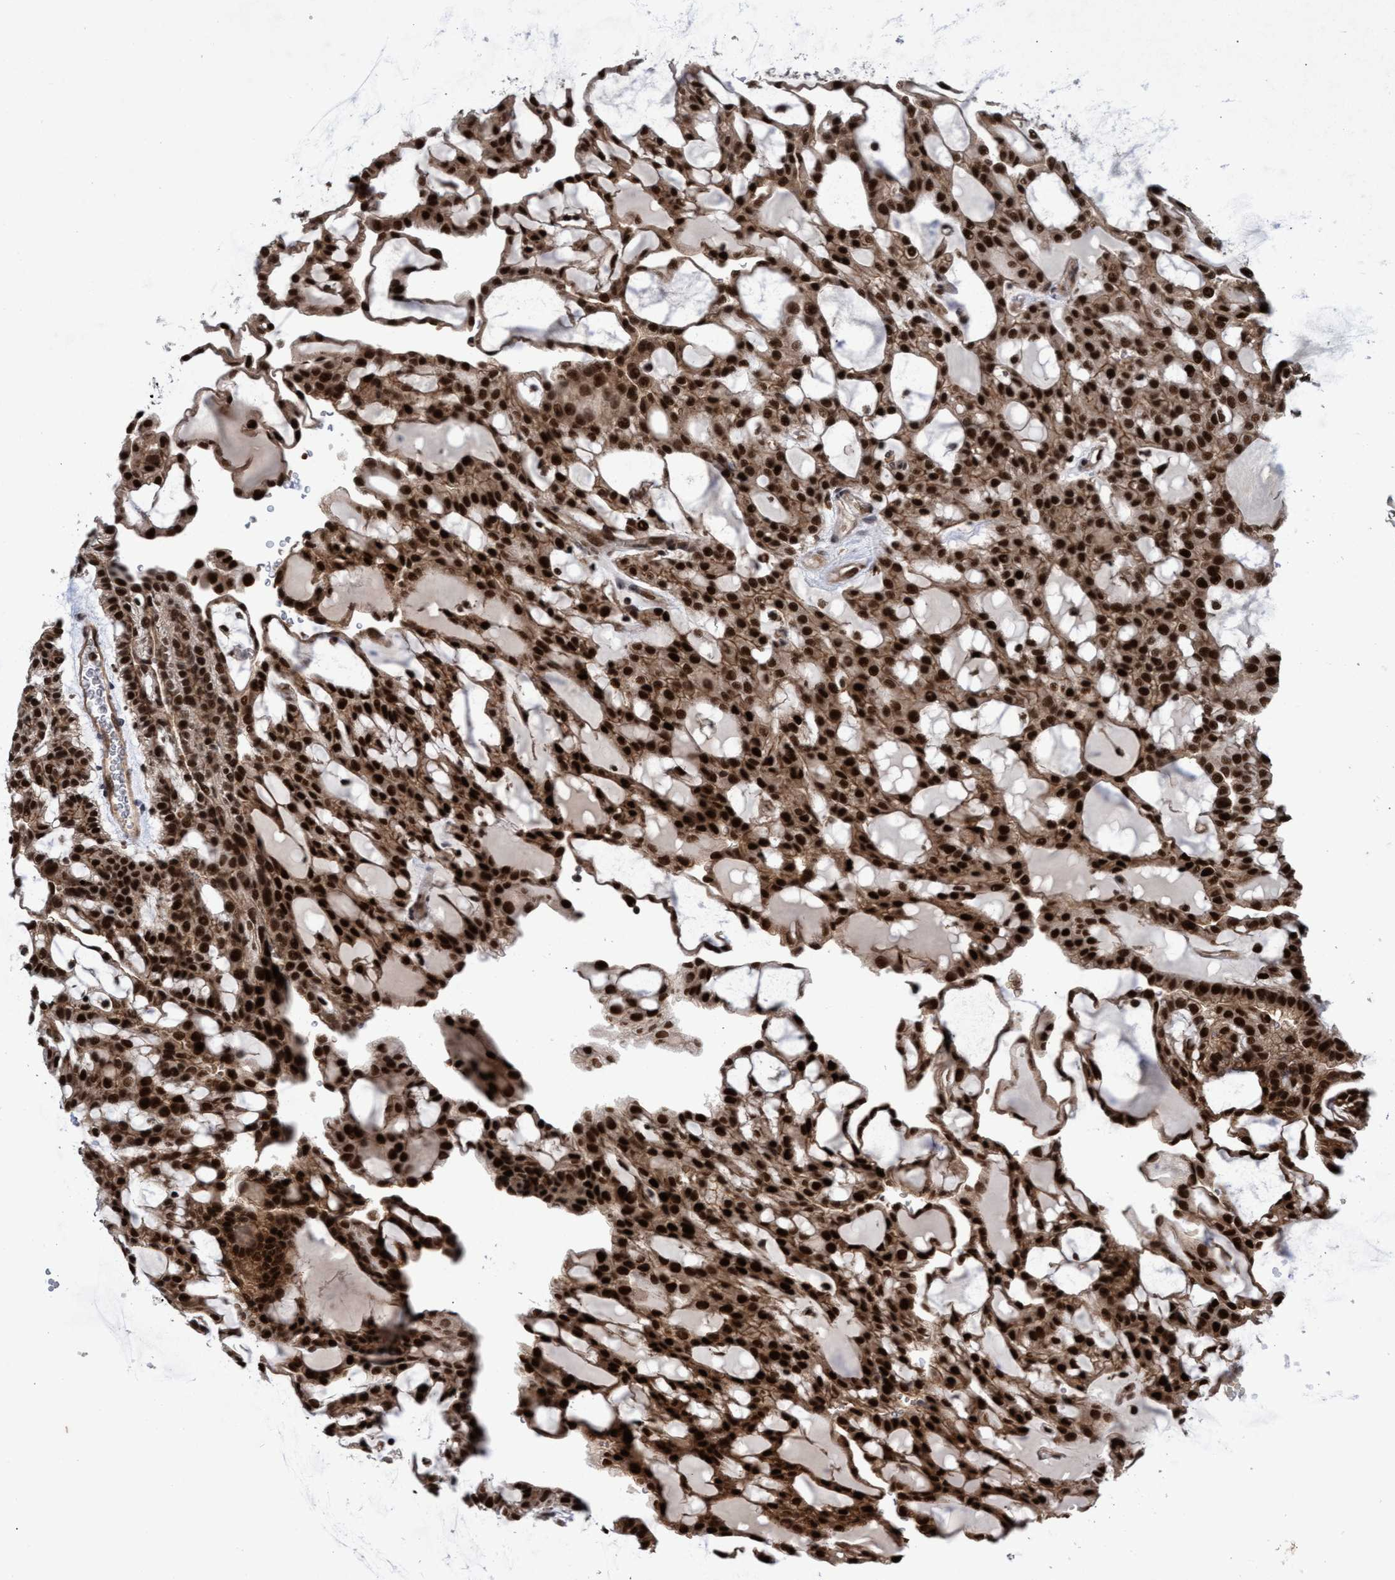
{"staining": {"intensity": "strong", "quantity": ">75%", "location": "cytoplasmic/membranous,nuclear"}, "tissue": "renal cancer", "cell_type": "Tumor cells", "image_type": "cancer", "snomed": [{"axis": "morphology", "description": "Adenocarcinoma, NOS"}, {"axis": "topography", "description": "Kidney"}], "caption": "Renal cancer (adenocarcinoma) stained with a brown dye displays strong cytoplasmic/membranous and nuclear positive expression in approximately >75% of tumor cells.", "gene": "GTF2F1", "patient": {"sex": "male", "age": 63}}